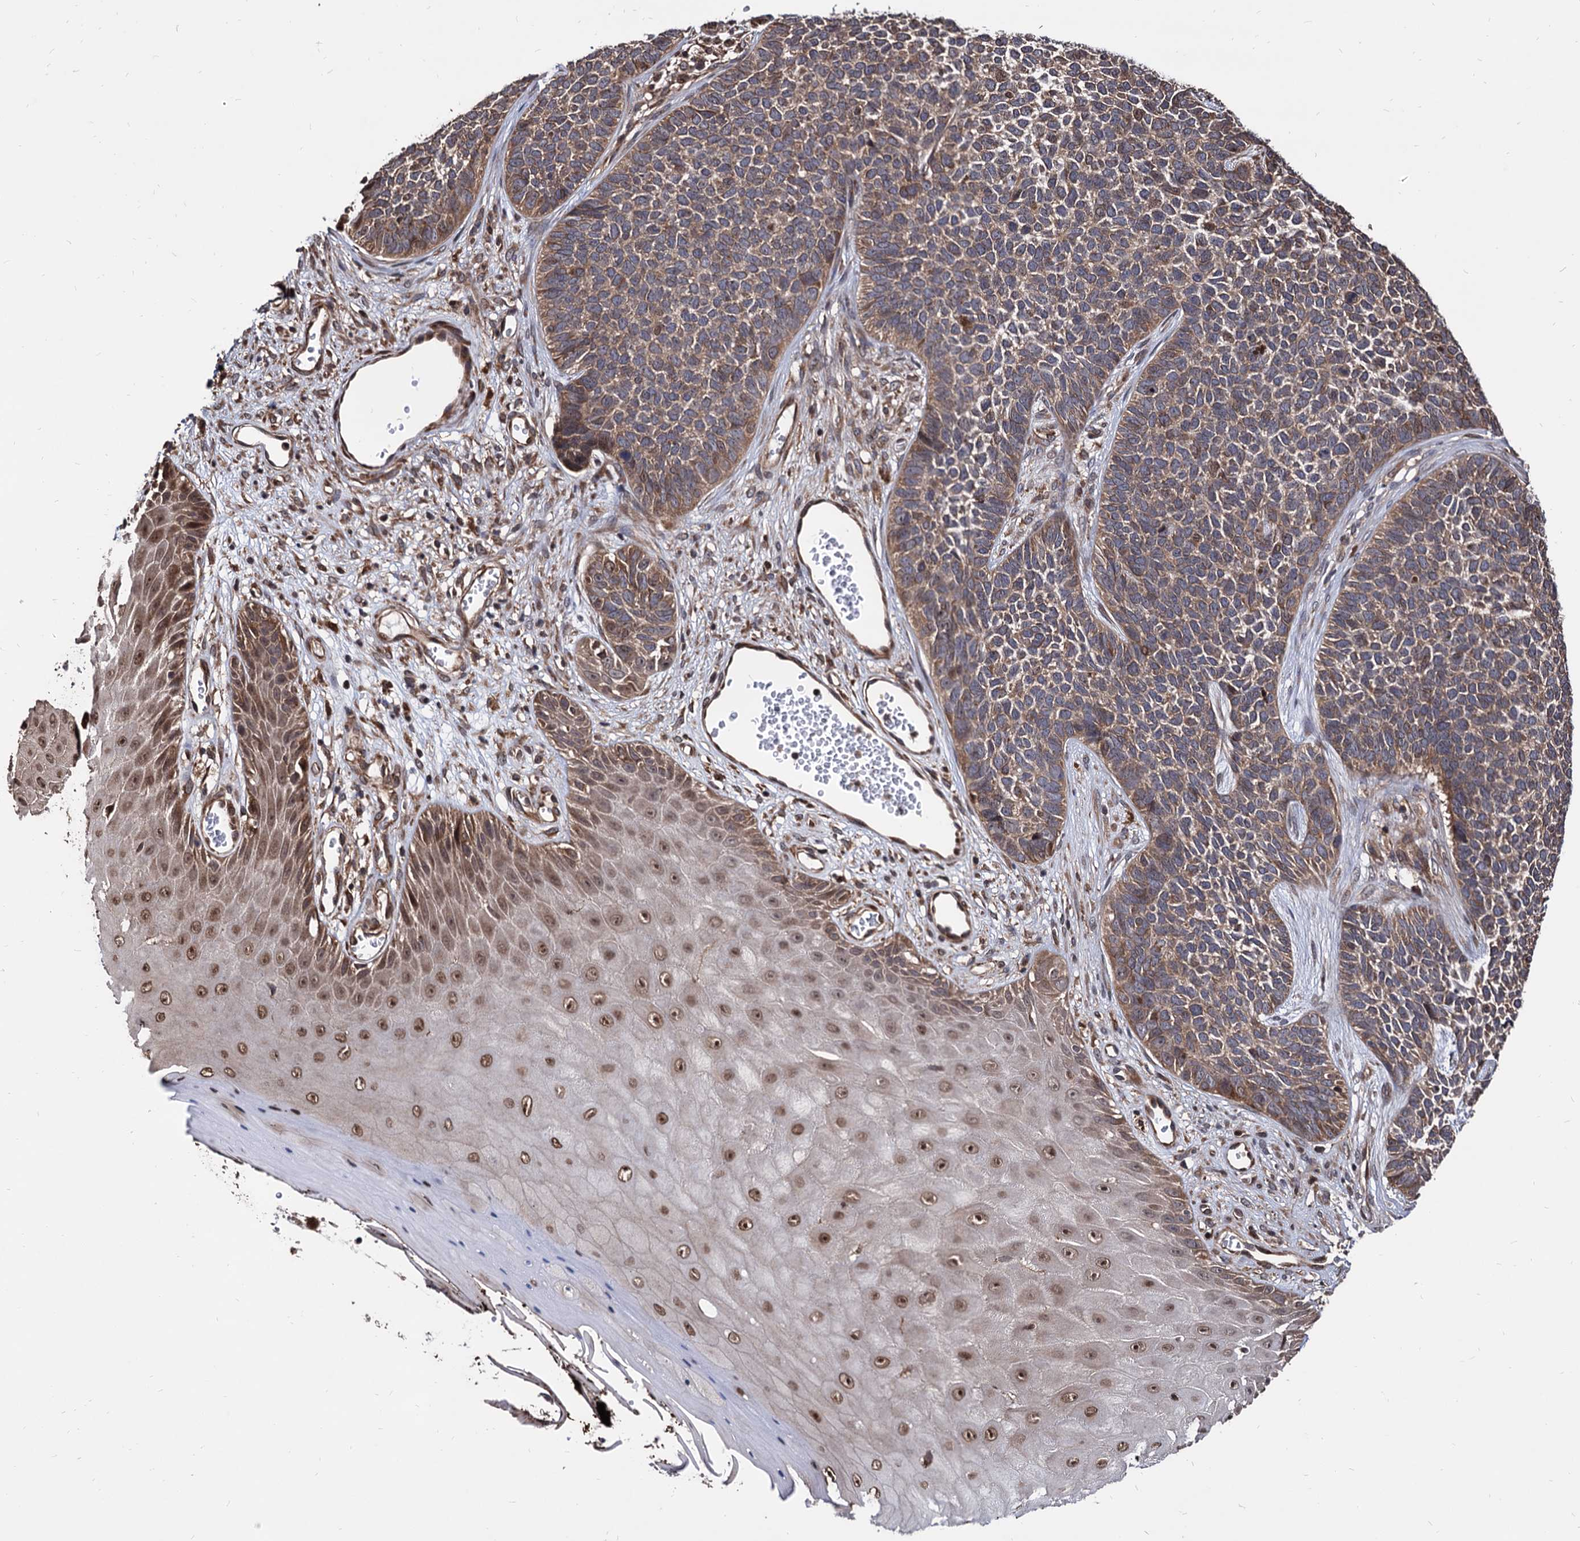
{"staining": {"intensity": "moderate", "quantity": ">75%", "location": "cytoplasmic/membranous"}, "tissue": "skin cancer", "cell_type": "Tumor cells", "image_type": "cancer", "snomed": [{"axis": "morphology", "description": "Basal cell carcinoma"}, {"axis": "topography", "description": "Skin"}], "caption": "Moderate cytoplasmic/membranous positivity for a protein is present in approximately >75% of tumor cells of basal cell carcinoma (skin) using IHC.", "gene": "ANKRD12", "patient": {"sex": "female", "age": 84}}